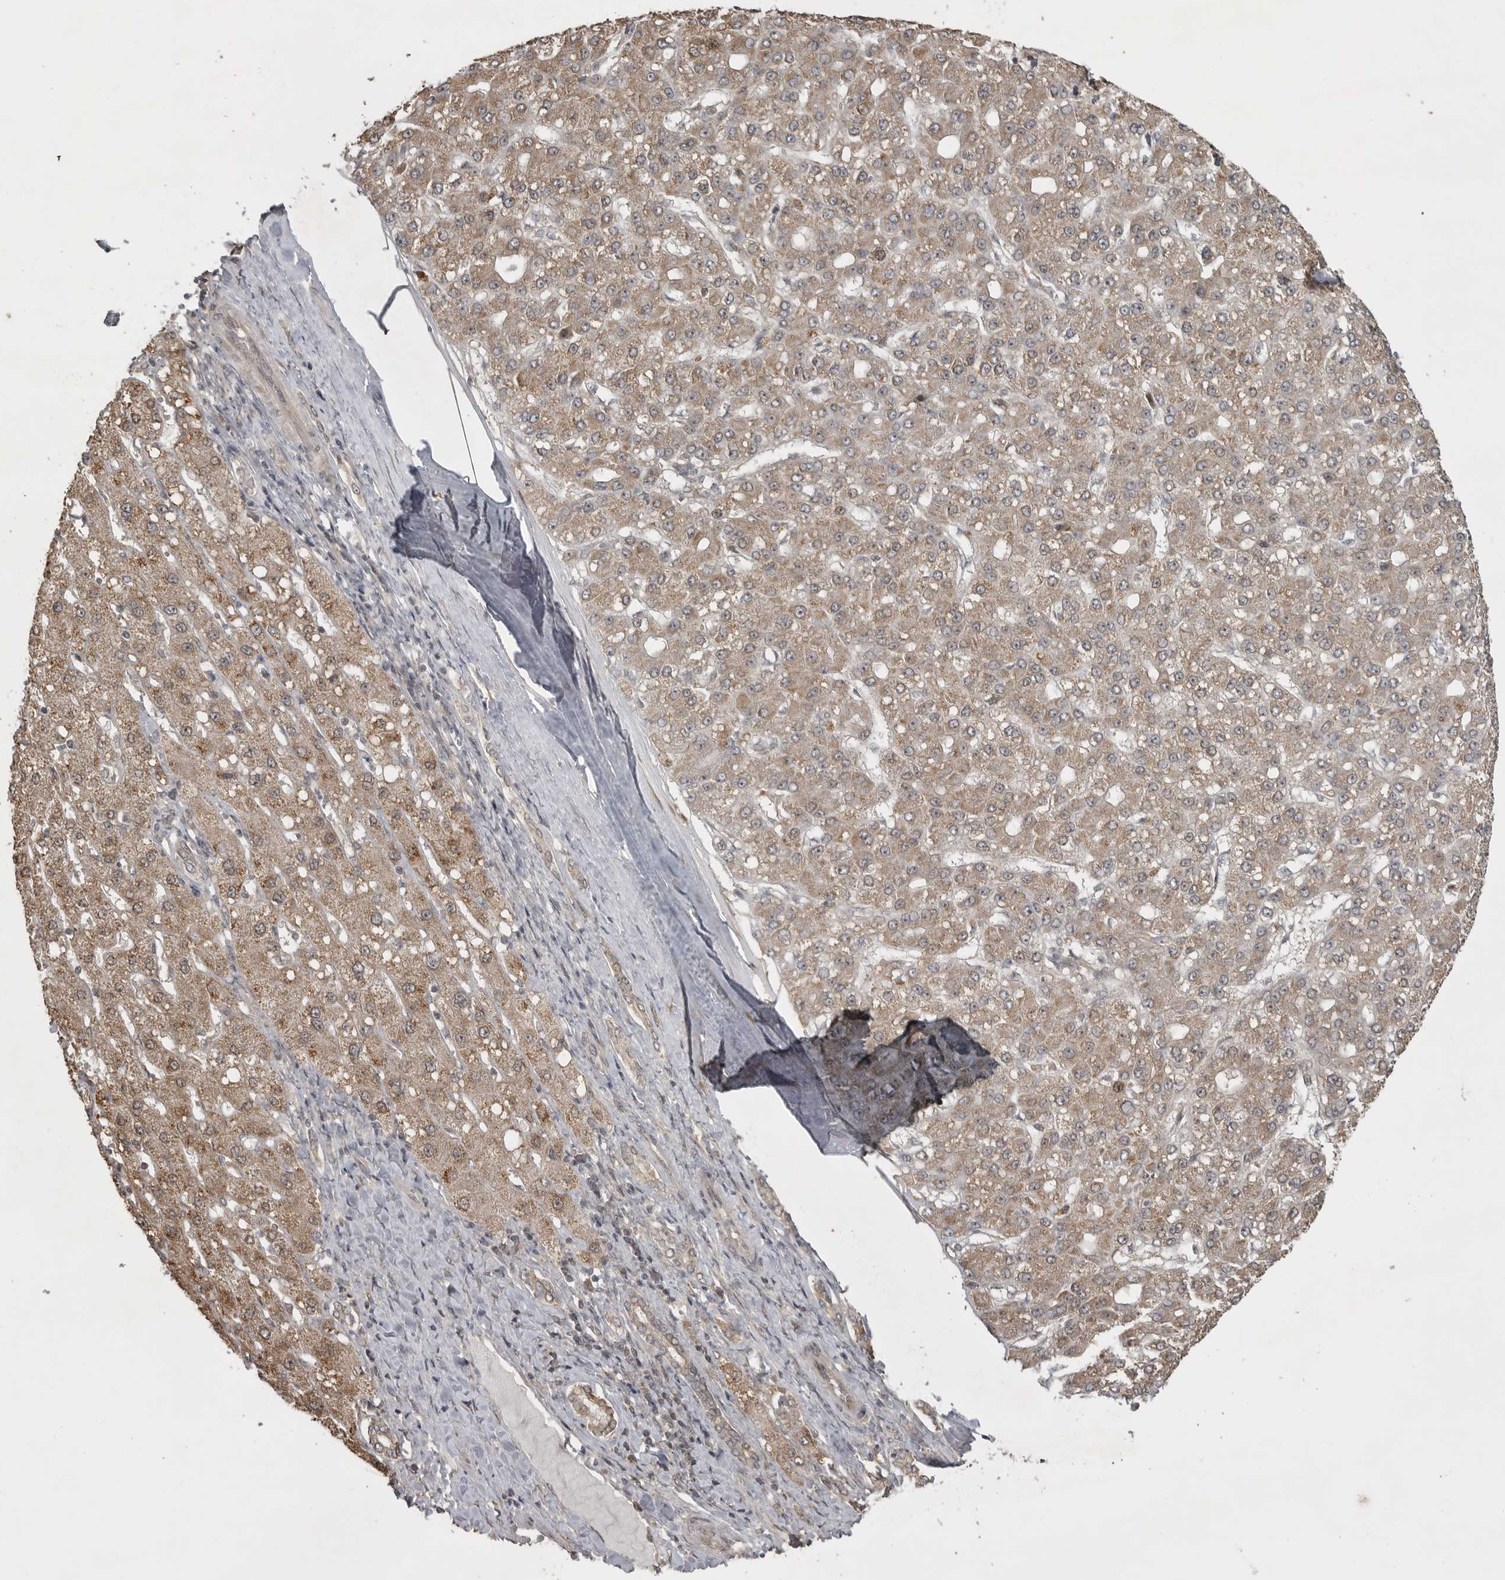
{"staining": {"intensity": "moderate", "quantity": ">75%", "location": "cytoplasmic/membranous"}, "tissue": "liver cancer", "cell_type": "Tumor cells", "image_type": "cancer", "snomed": [{"axis": "morphology", "description": "Carcinoma, Hepatocellular, NOS"}, {"axis": "topography", "description": "Liver"}], "caption": "Protein staining of liver cancer tissue reveals moderate cytoplasmic/membranous staining in about >75% of tumor cells. Using DAB (brown) and hematoxylin (blue) stains, captured at high magnification using brightfield microscopy.", "gene": "LLGL1", "patient": {"sex": "male", "age": 67}}